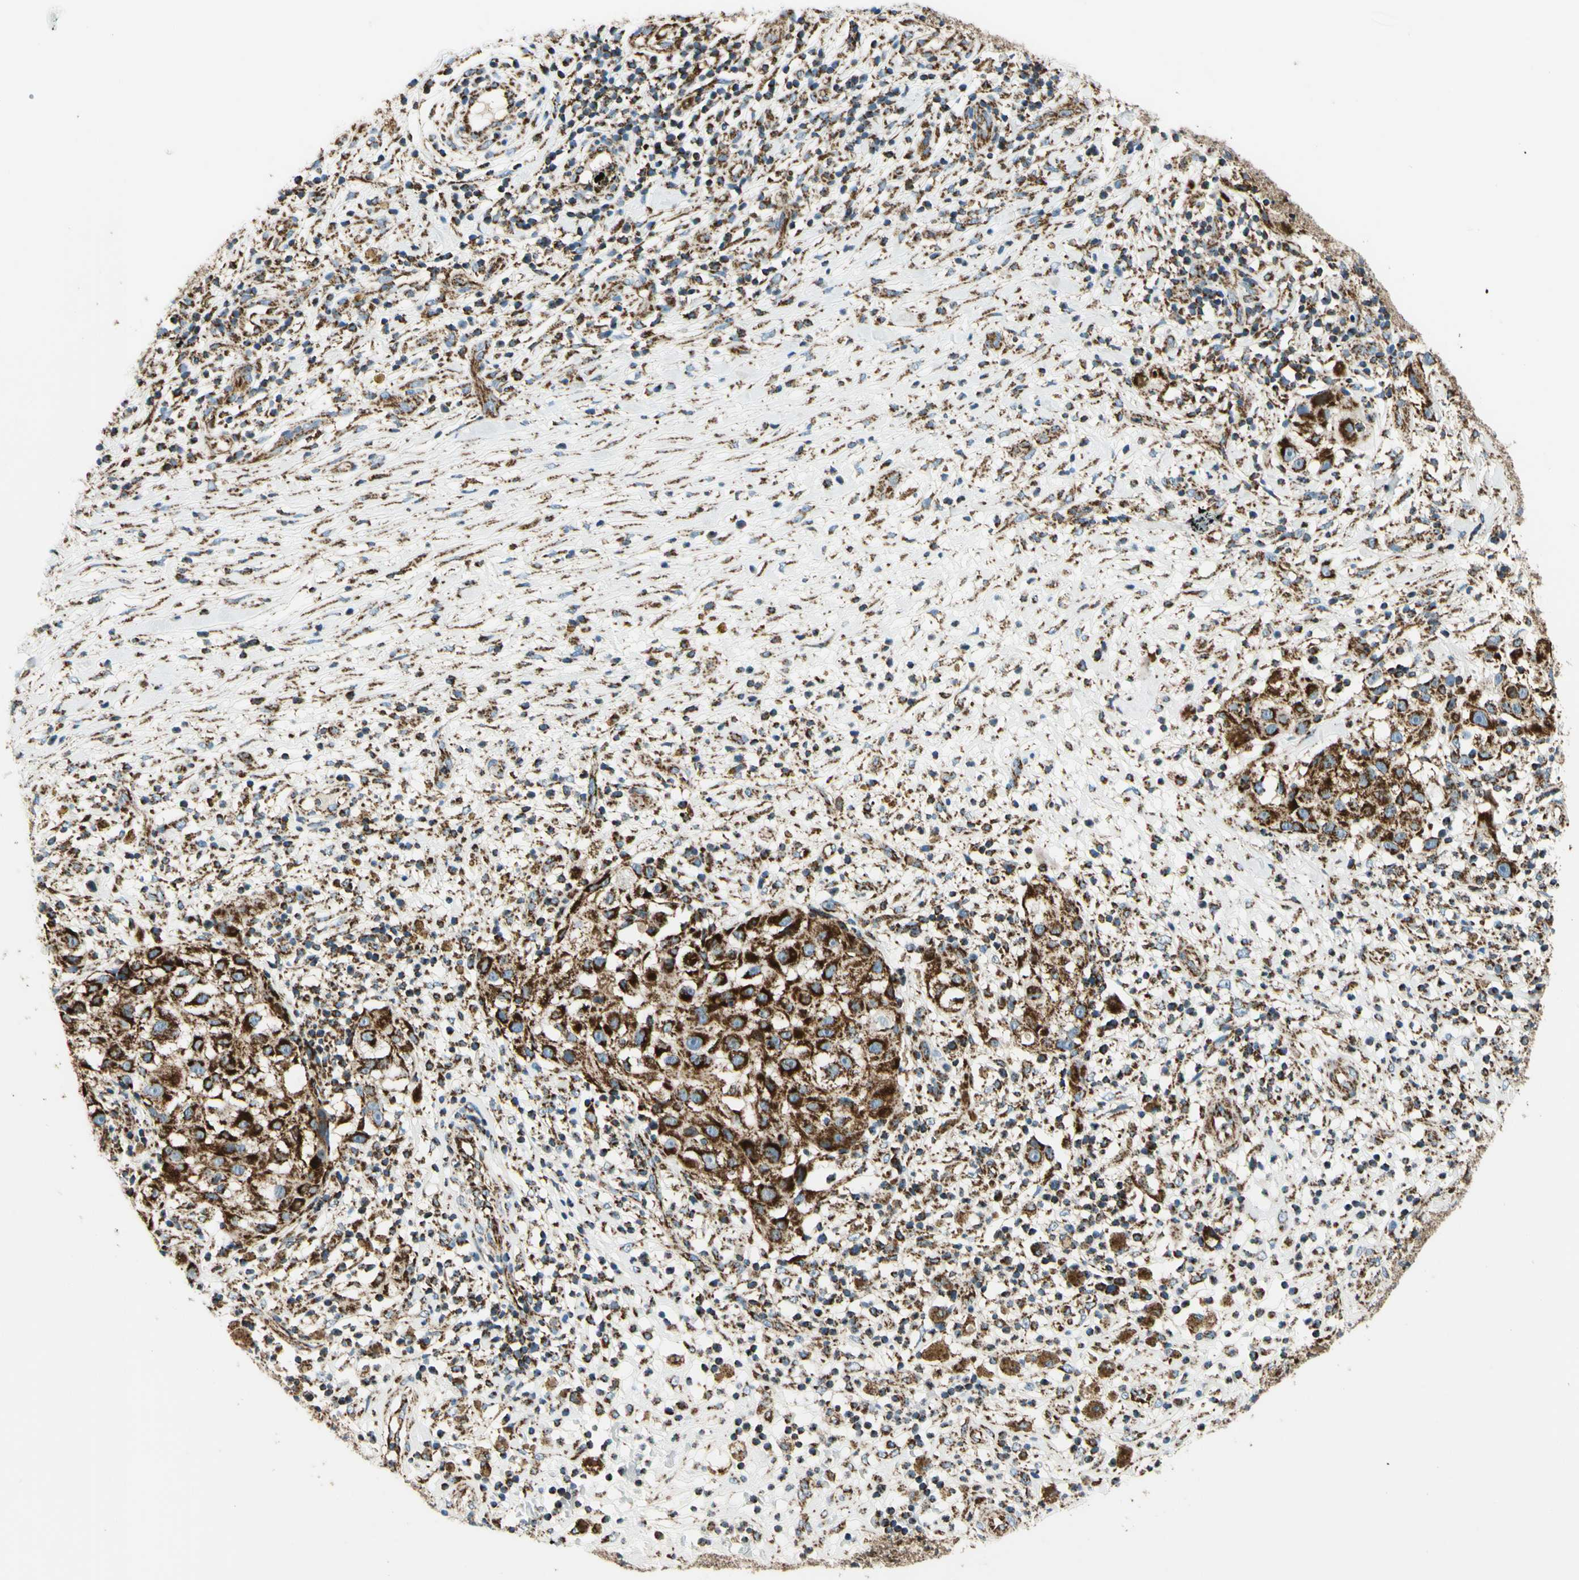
{"staining": {"intensity": "strong", "quantity": ">75%", "location": "cytoplasmic/membranous"}, "tissue": "melanoma", "cell_type": "Tumor cells", "image_type": "cancer", "snomed": [{"axis": "morphology", "description": "Necrosis, NOS"}, {"axis": "morphology", "description": "Malignant melanoma, NOS"}, {"axis": "topography", "description": "Skin"}], "caption": "A brown stain labels strong cytoplasmic/membranous staining of a protein in human malignant melanoma tumor cells.", "gene": "MAVS", "patient": {"sex": "female", "age": 87}}